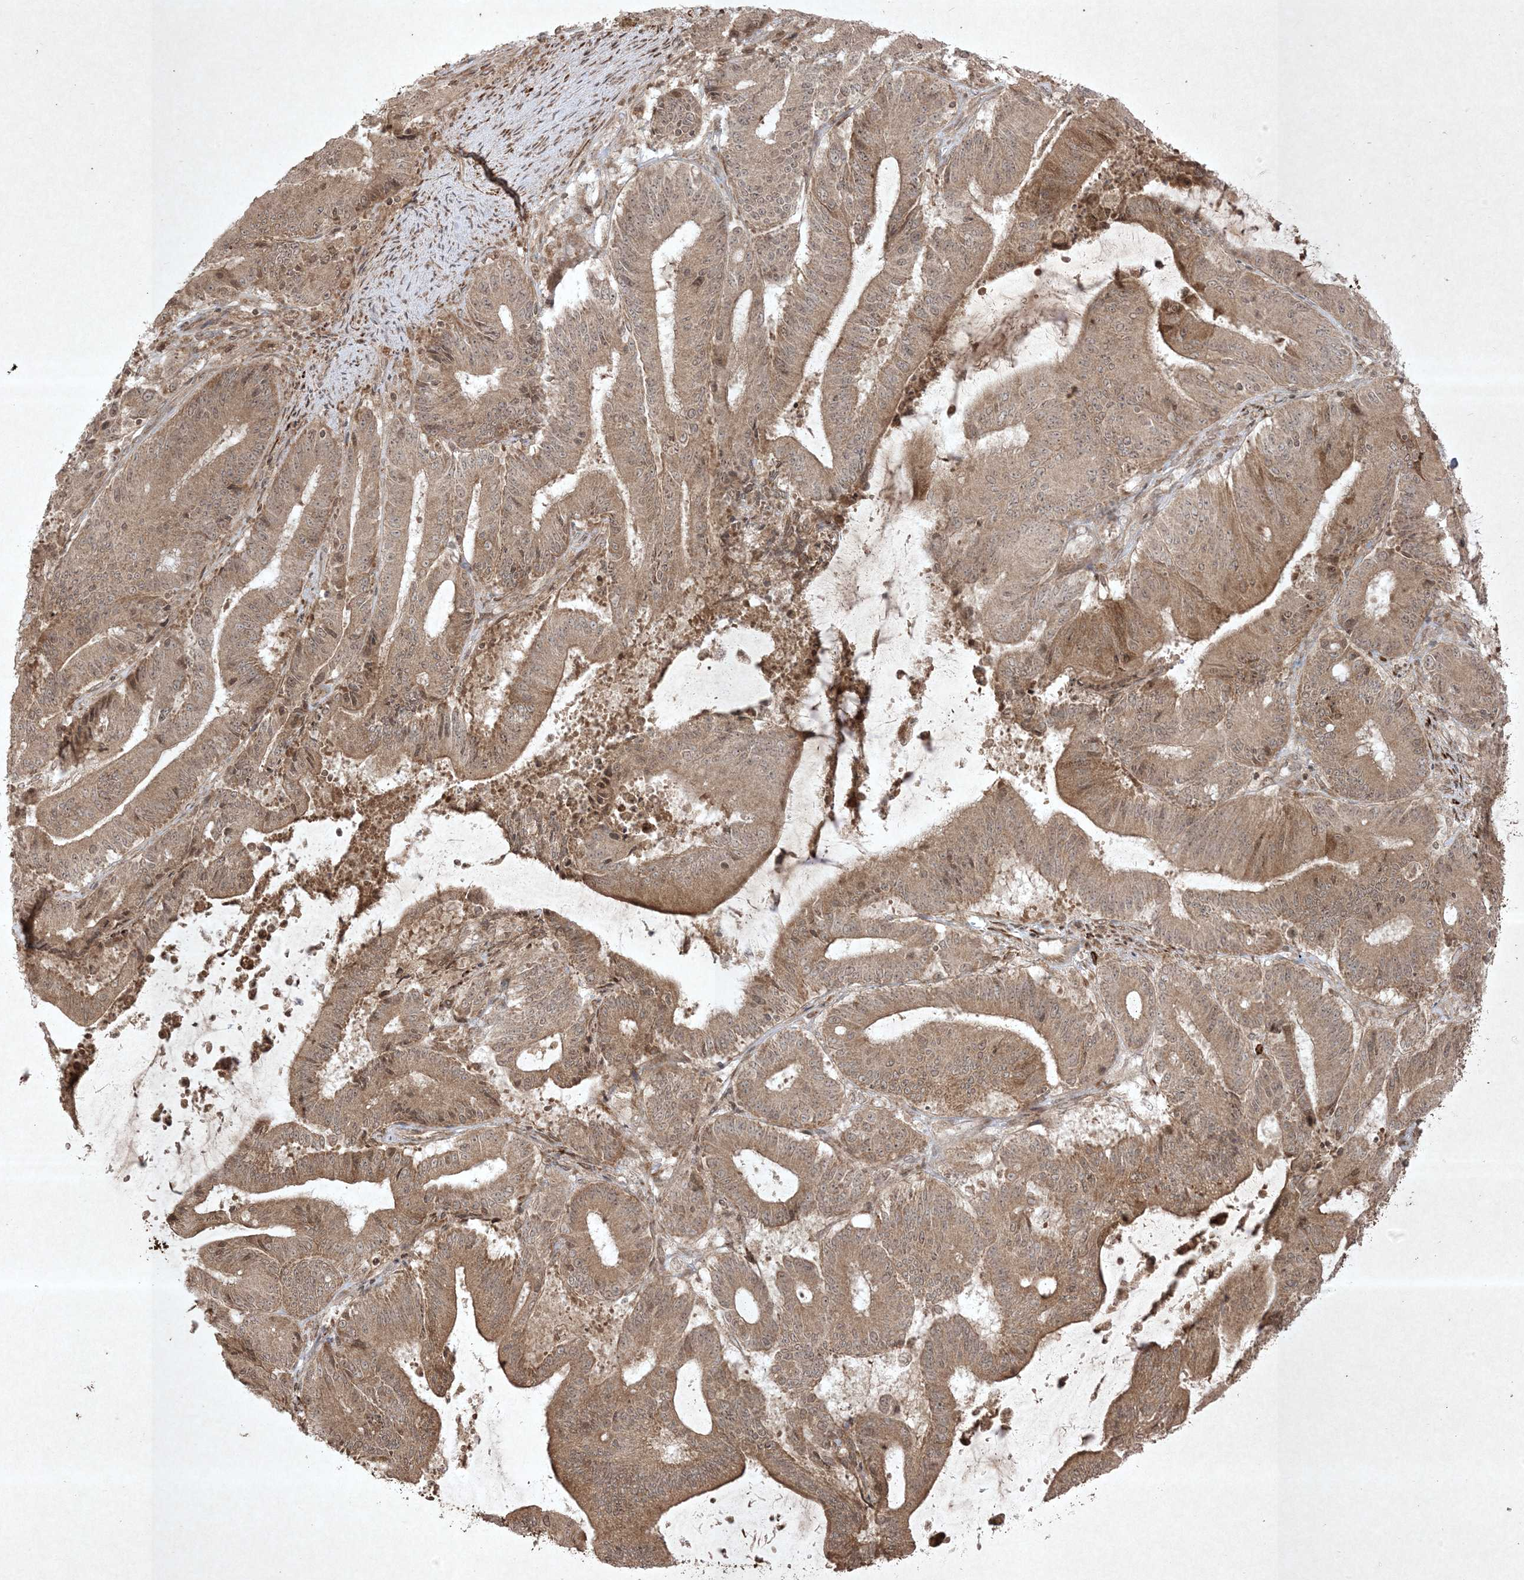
{"staining": {"intensity": "moderate", "quantity": ">75%", "location": "cytoplasmic/membranous"}, "tissue": "liver cancer", "cell_type": "Tumor cells", "image_type": "cancer", "snomed": [{"axis": "morphology", "description": "Normal tissue, NOS"}, {"axis": "morphology", "description": "Cholangiocarcinoma"}, {"axis": "topography", "description": "Liver"}, {"axis": "topography", "description": "Peripheral nerve tissue"}], "caption": "Moderate cytoplasmic/membranous positivity is identified in approximately >75% of tumor cells in liver cholangiocarcinoma.", "gene": "PTK6", "patient": {"sex": "female", "age": 73}}